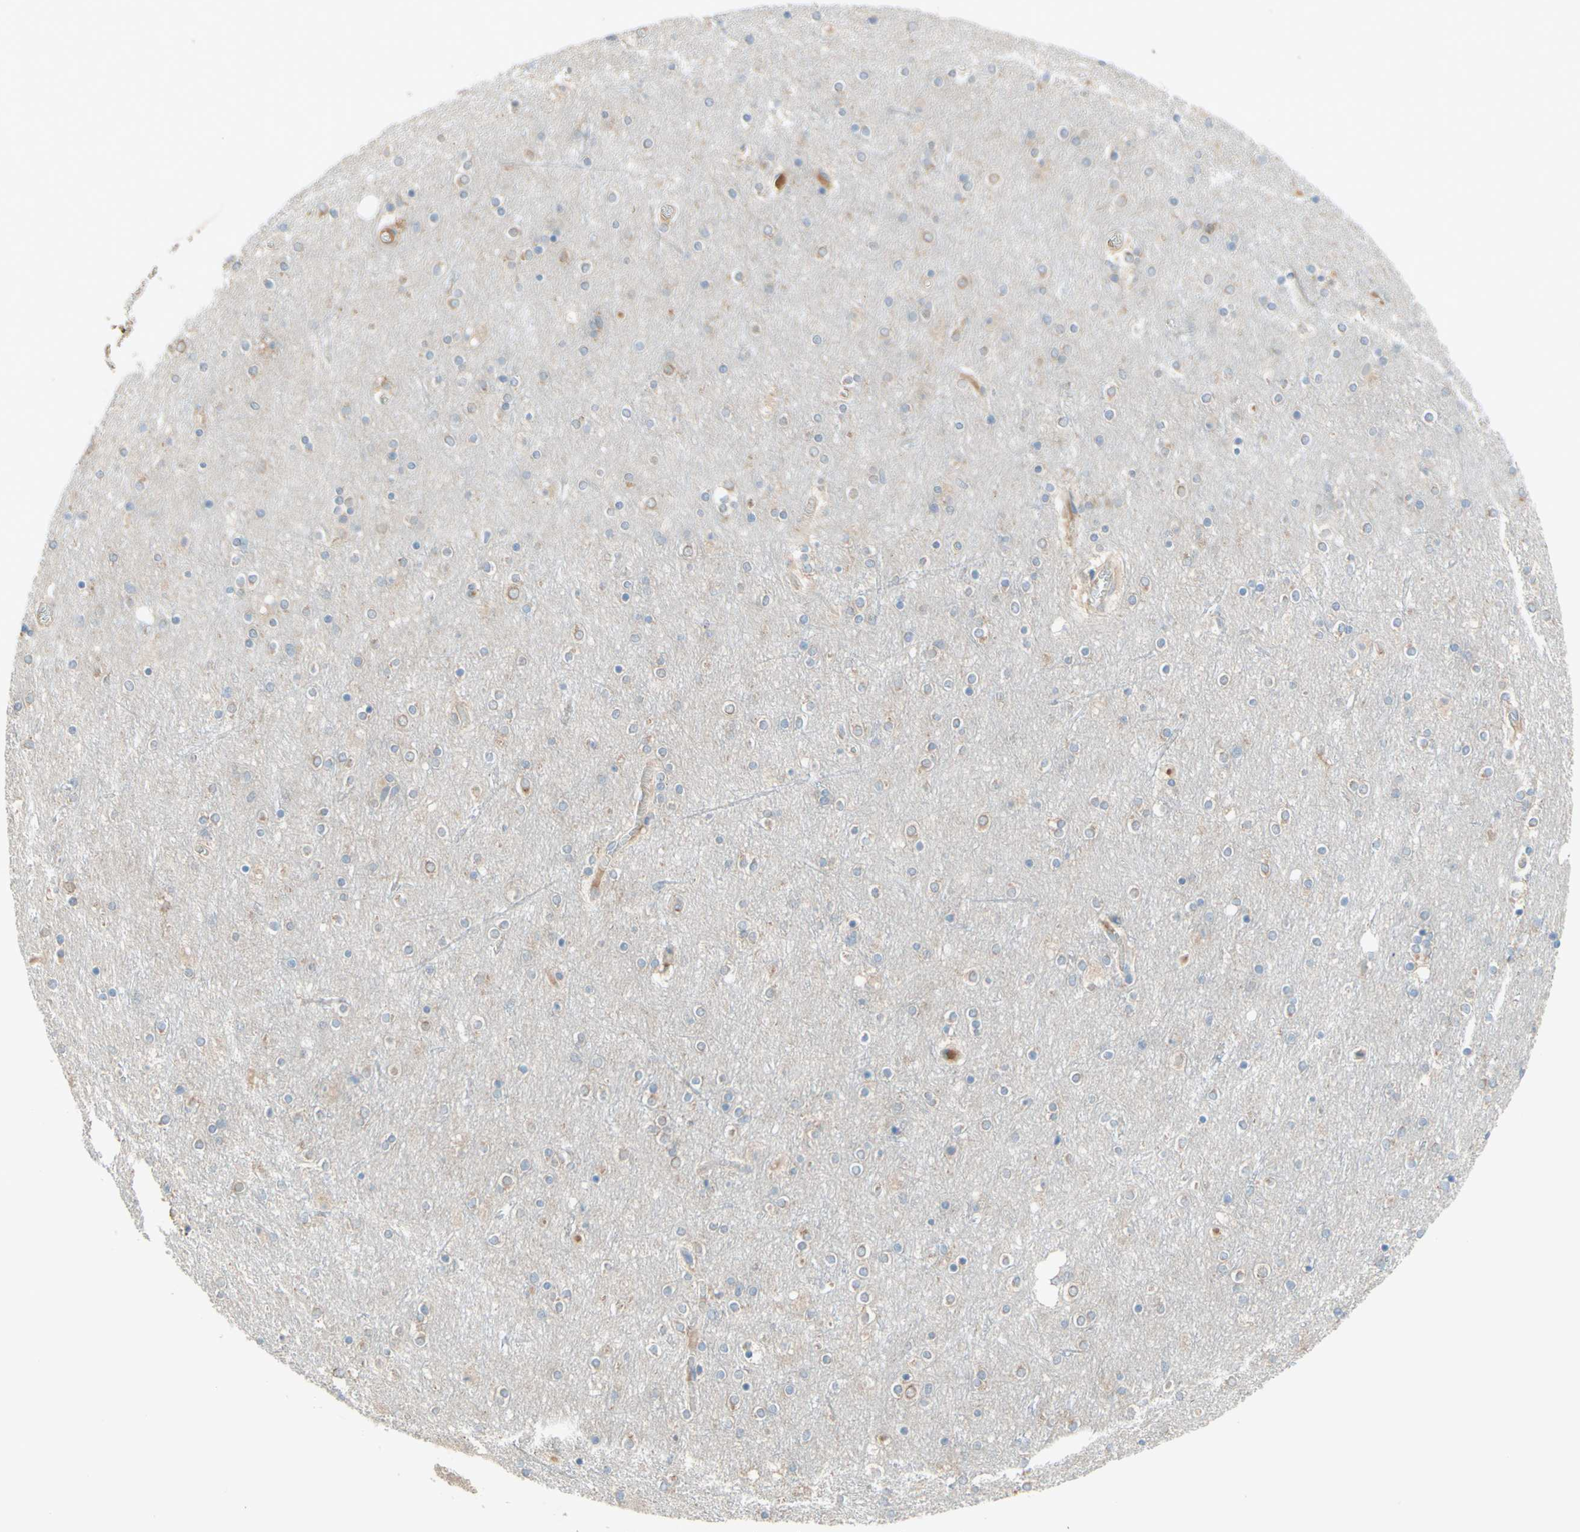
{"staining": {"intensity": "negative", "quantity": "none", "location": "none"}, "tissue": "cerebral cortex", "cell_type": "Endothelial cells", "image_type": "normal", "snomed": [{"axis": "morphology", "description": "Normal tissue, NOS"}, {"axis": "topography", "description": "Cerebral cortex"}], "caption": "IHC photomicrograph of unremarkable cerebral cortex: cerebral cortex stained with DAB demonstrates no significant protein staining in endothelial cells.", "gene": "IL2", "patient": {"sex": "female", "age": 54}}